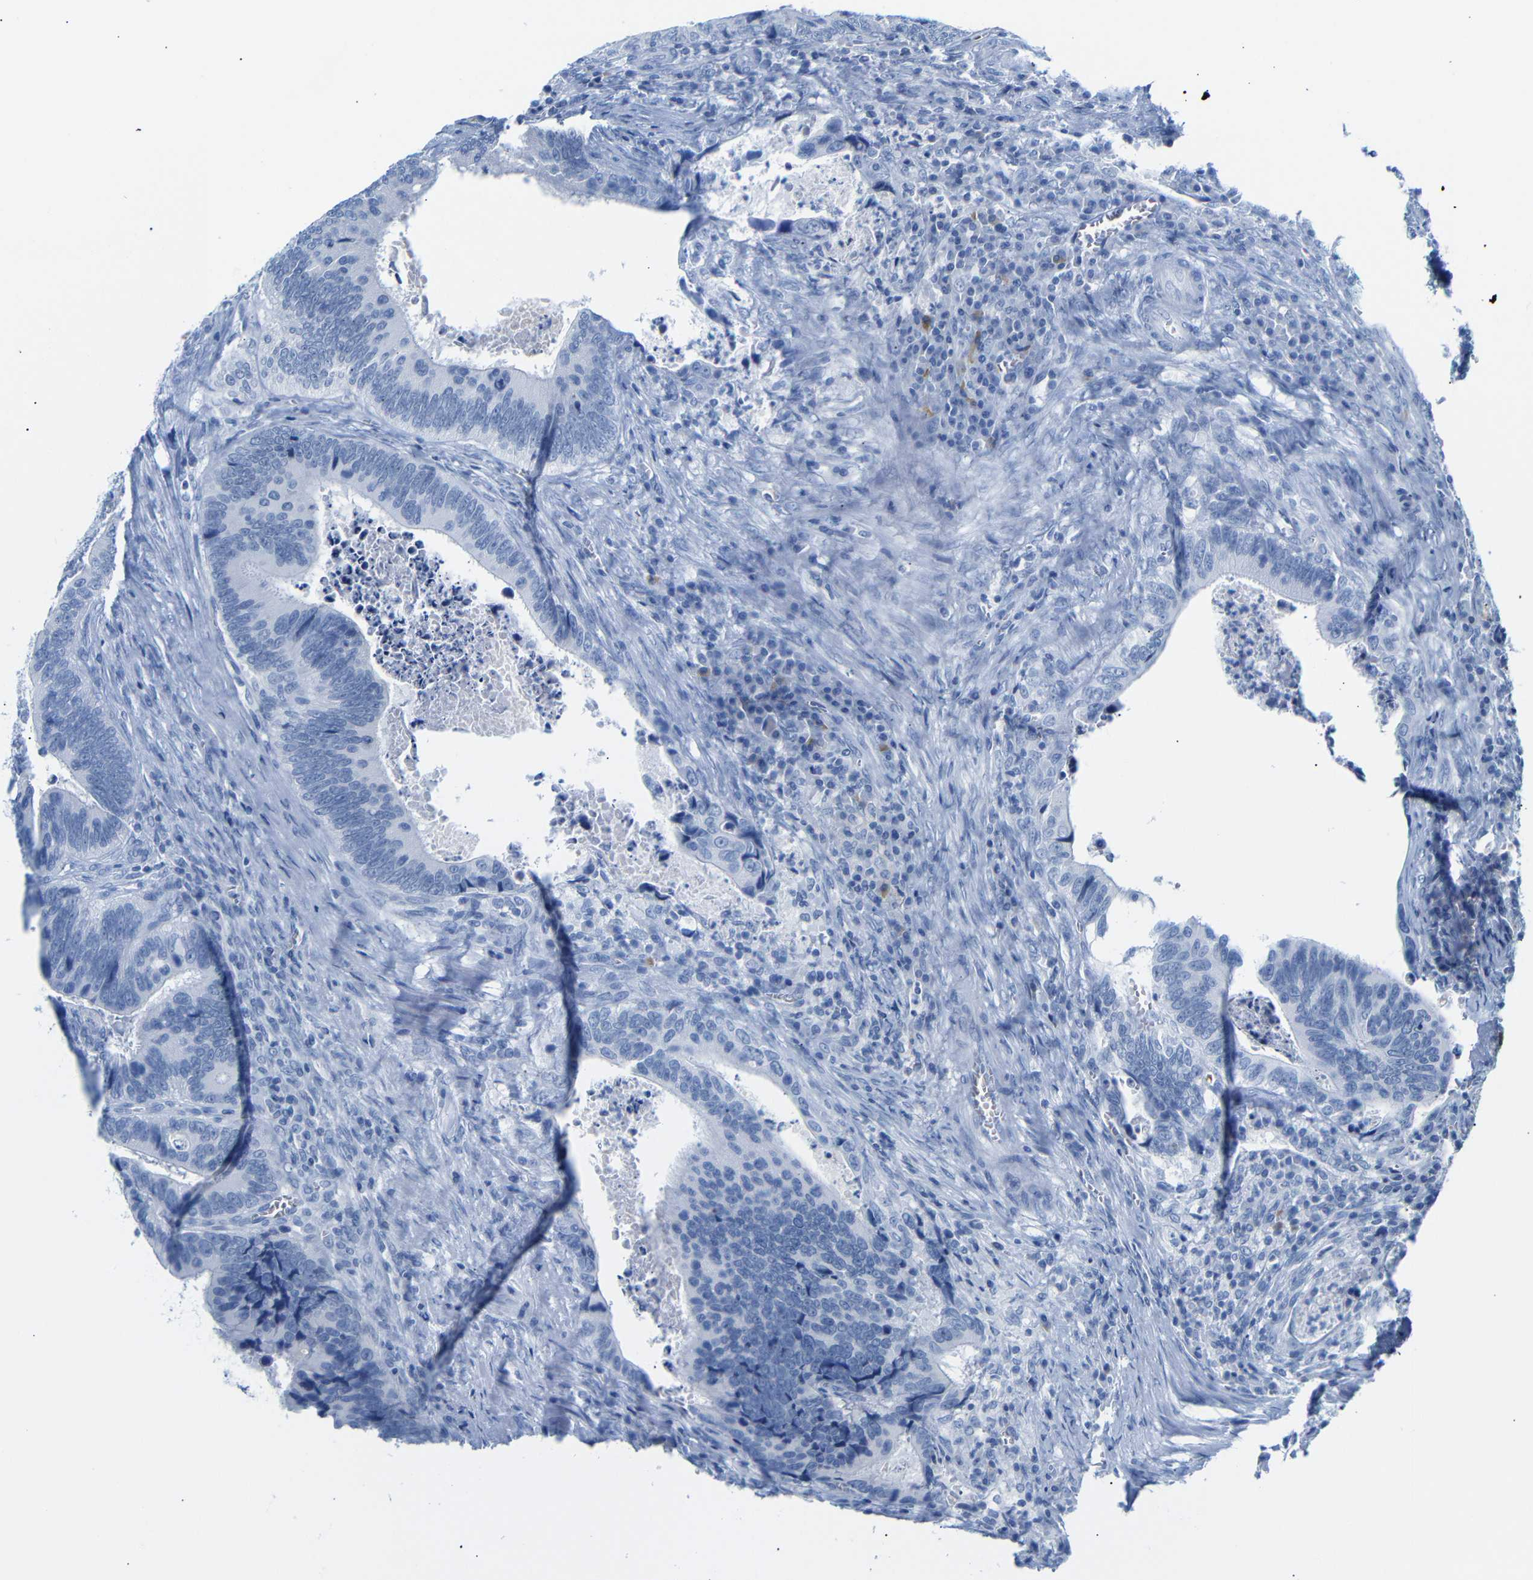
{"staining": {"intensity": "negative", "quantity": "none", "location": "none"}, "tissue": "colorectal cancer", "cell_type": "Tumor cells", "image_type": "cancer", "snomed": [{"axis": "morphology", "description": "Inflammation, NOS"}, {"axis": "morphology", "description": "Adenocarcinoma, NOS"}, {"axis": "topography", "description": "Colon"}], "caption": "An image of colorectal cancer (adenocarcinoma) stained for a protein demonstrates no brown staining in tumor cells.", "gene": "ERVMER34-1", "patient": {"sex": "male", "age": 72}}